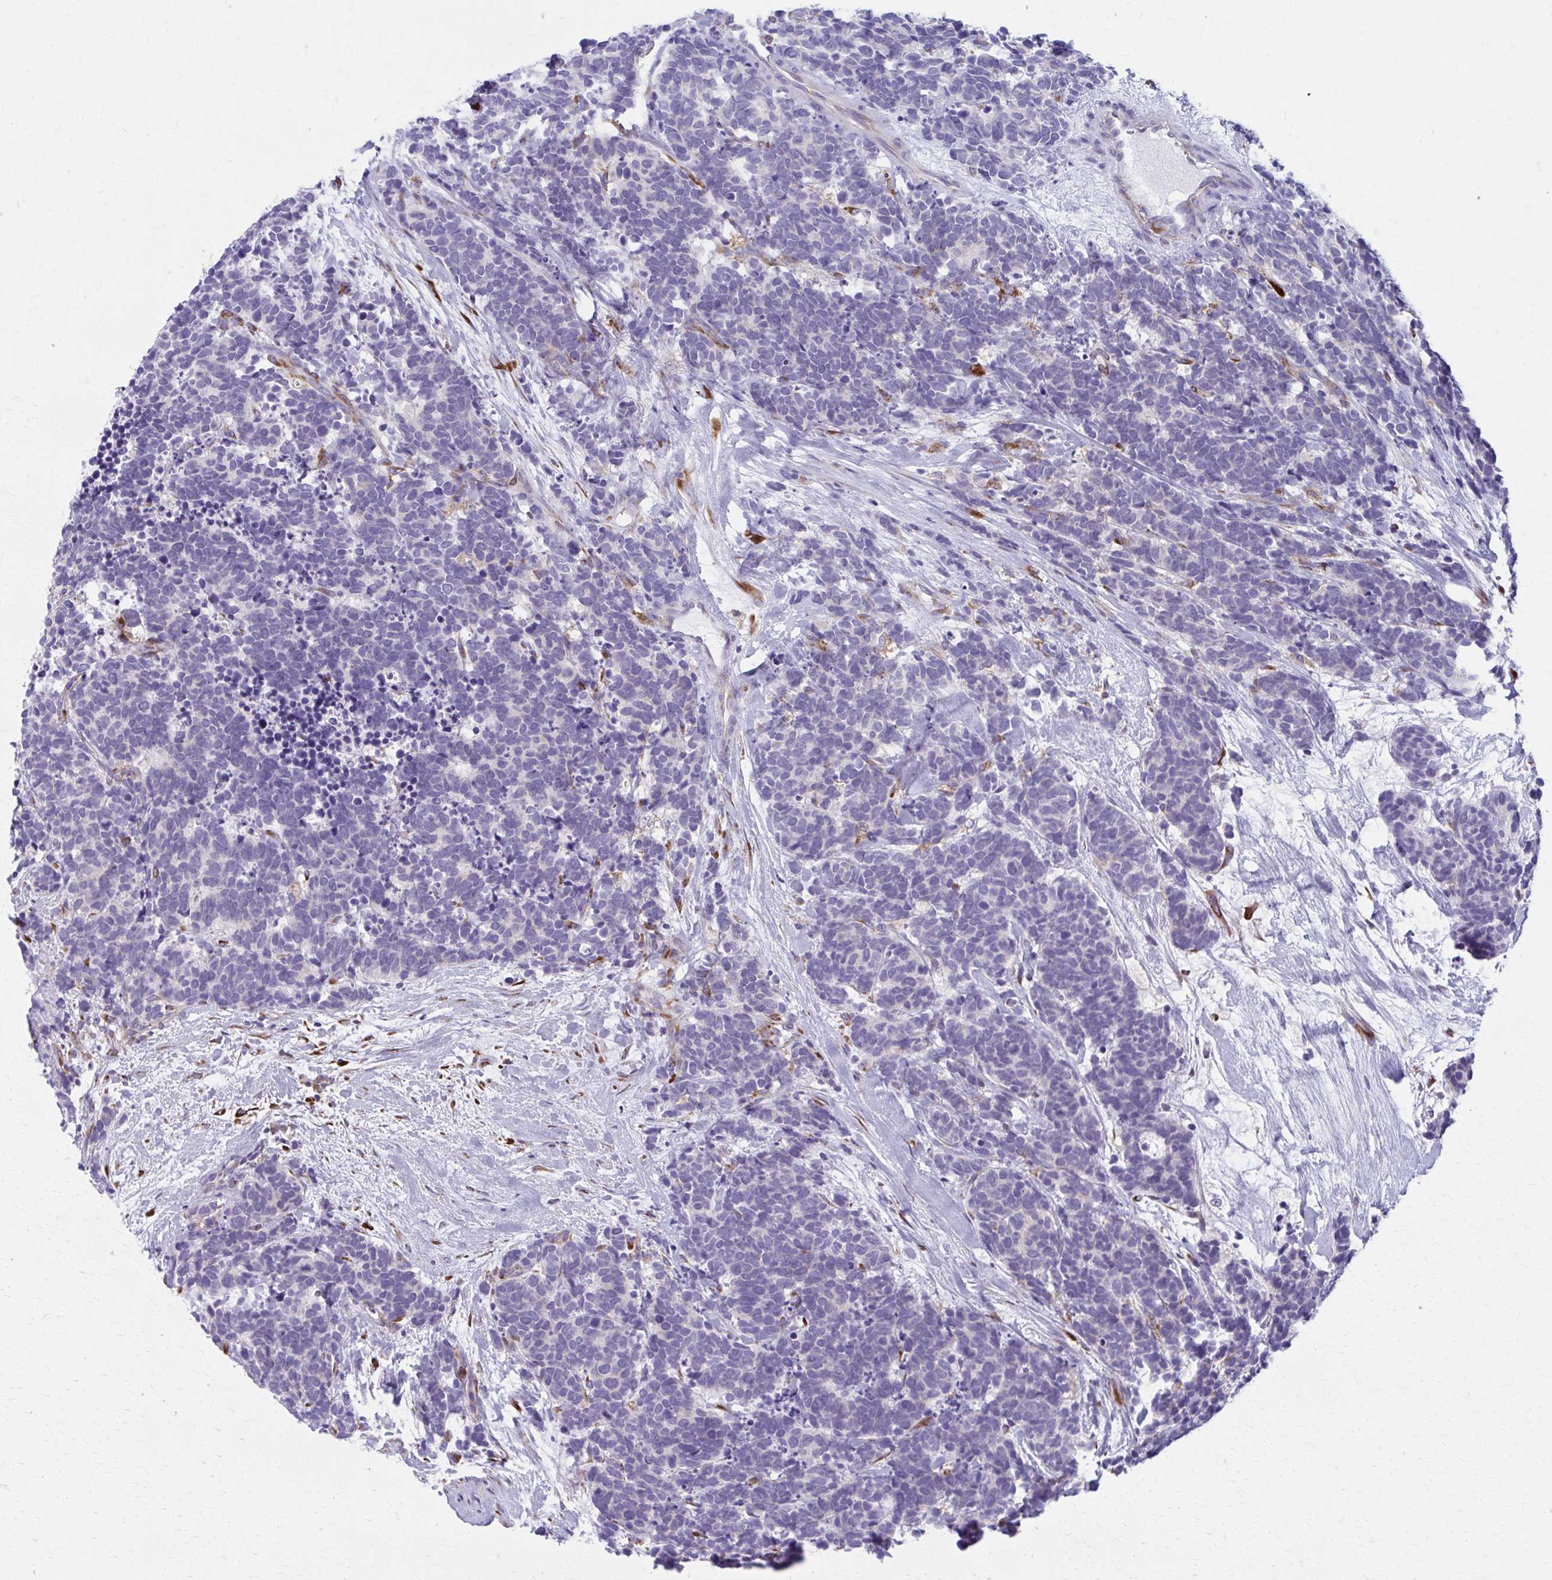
{"staining": {"intensity": "negative", "quantity": "none", "location": "none"}, "tissue": "carcinoid", "cell_type": "Tumor cells", "image_type": "cancer", "snomed": [{"axis": "morphology", "description": "Carcinoma, NOS"}, {"axis": "morphology", "description": "Carcinoid, malignant, NOS"}, {"axis": "topography", "description": "Prostate"}], "caption": "Protein analysis of malignant carcinoid reveals no significant staining in tumor cells.", "gene": "SPATS2L", "patient": {"sex": "male", "age": 57}}